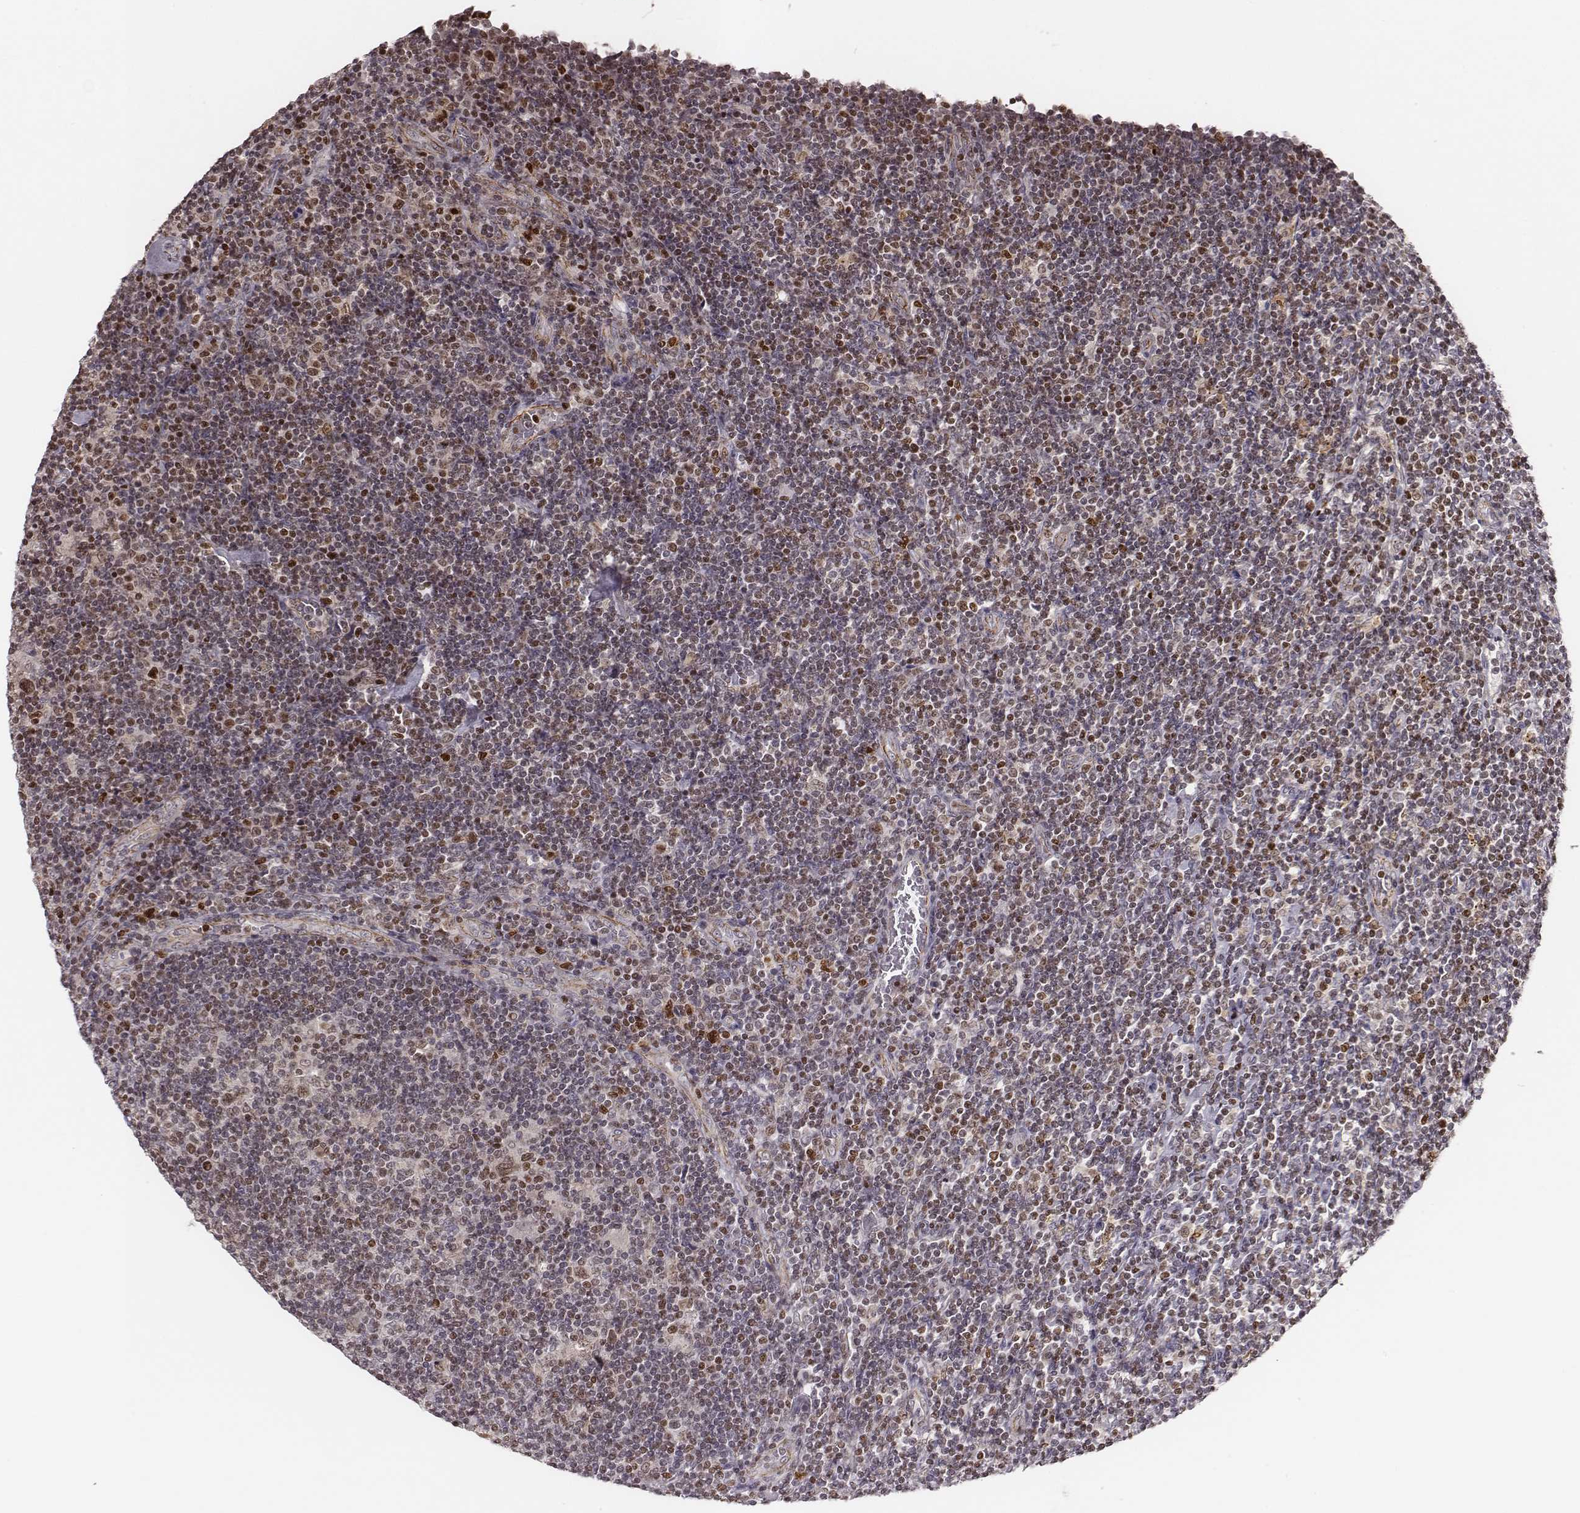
{"staining": {"intensity": "moderate", "quantity": ">75%", "location": "nuclear"}, "tissue": "lymphoma", "cell_type": "Tumor cells", "image_type": "cancer", "snomed": [{"axis": "morphology", "description": "Hodgkin's disease, NOS"}, {"axis": "topography", "description": "Lymph node"}], "caption": "Tumor cells show medium levels of moderate nuclear expression in about >75% of cells in human lymphoma.", "gene": "WDR59", "patient": {"sex": "male", "age": 40}}